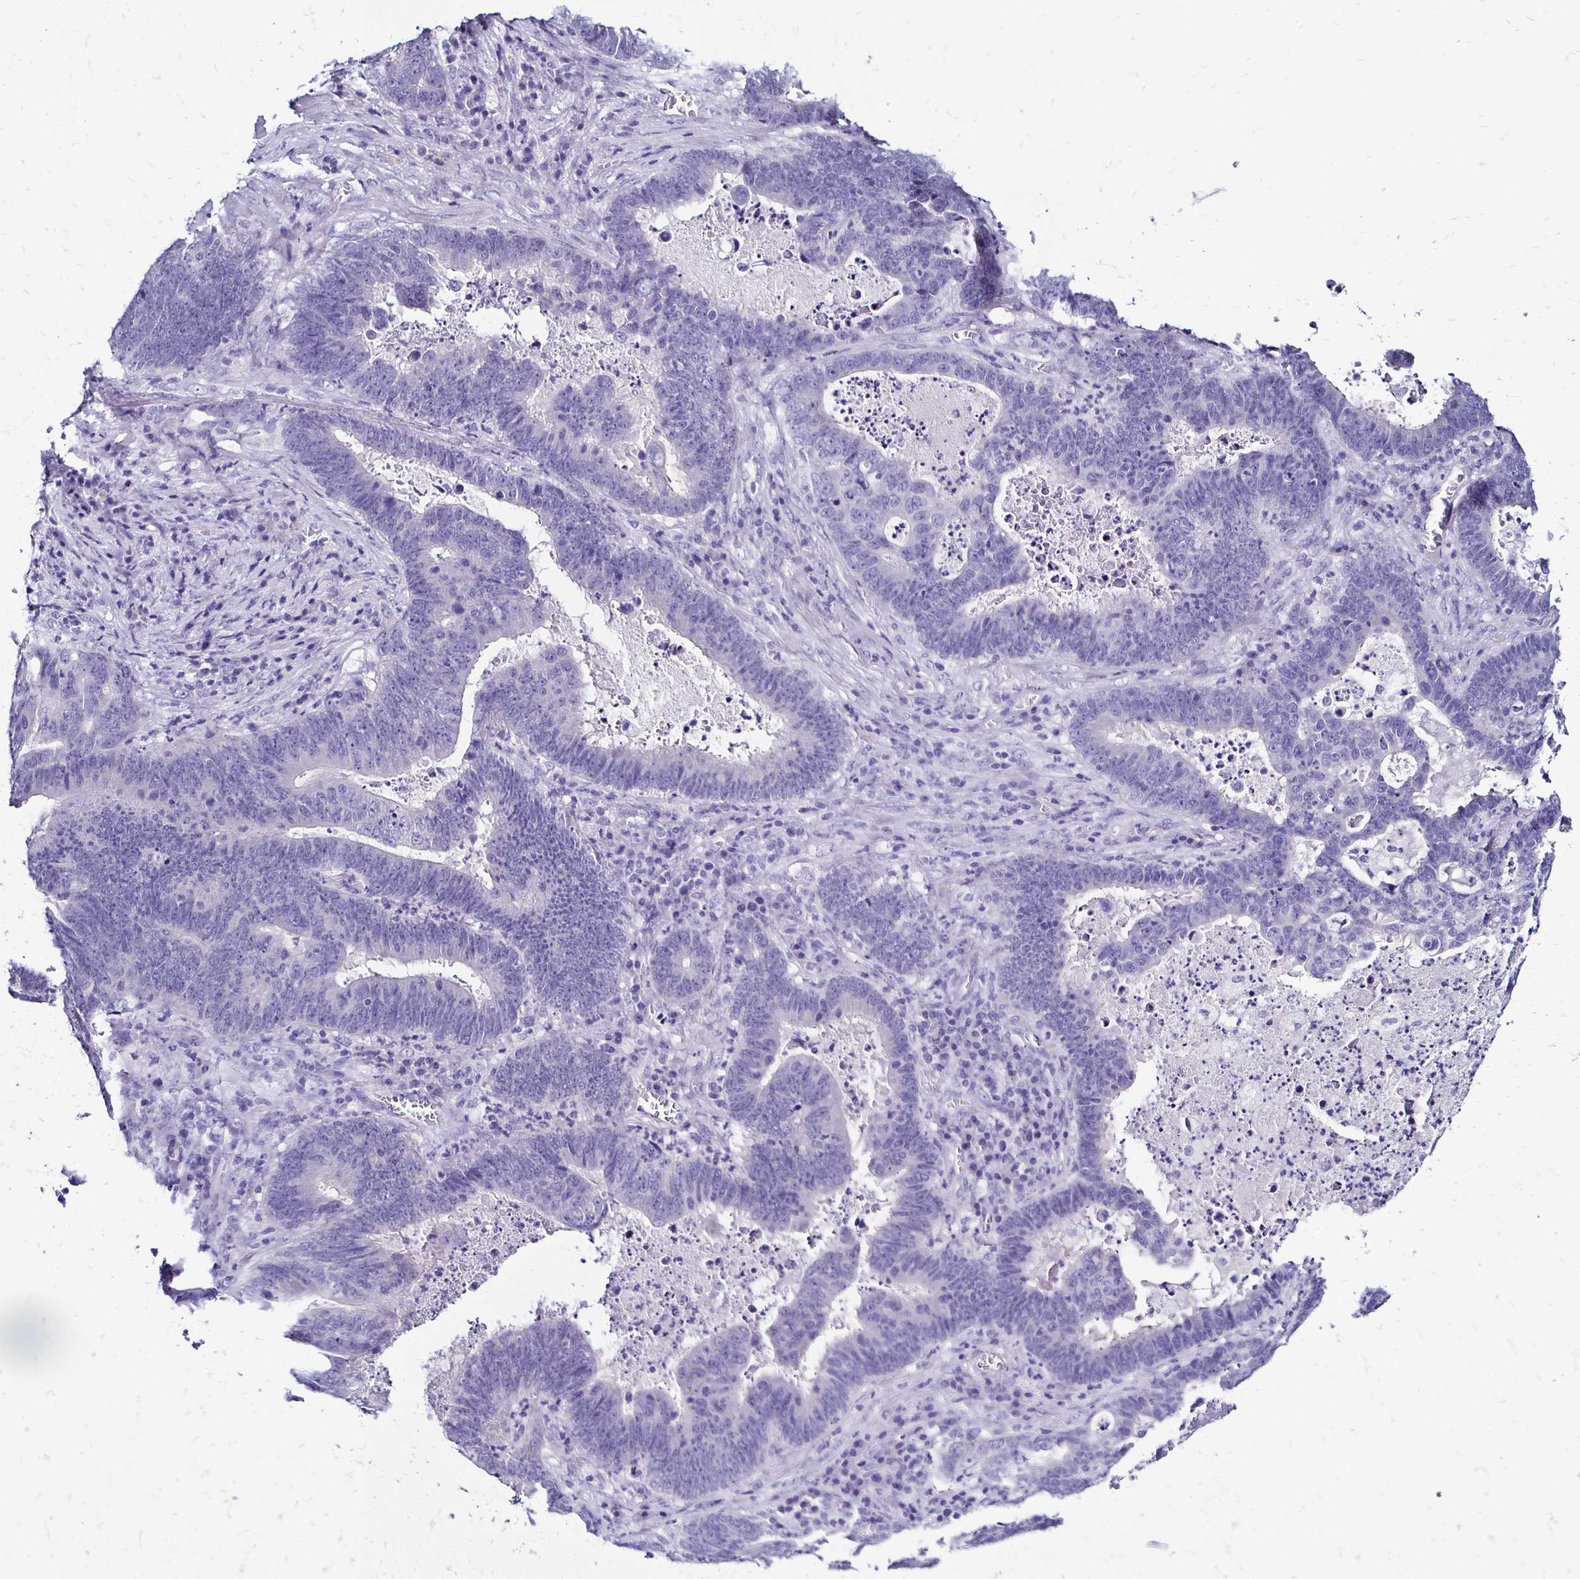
{"staining": {"intensity": "negative", "quantity": "none", "location": "none"}, "tissue": "lung cancer", "cell_type": "Tumor cells", "image_type": "cancer", "snomed": [{"axis": "morphology", "description": "Aneuploidy"}, {"axis": "morphology", "description": "Adenocarcinoma, NOS"}, {"axis": "morphology", "description": "Adenocarcinoma primary or metastatic"}, {"axis": "topography", "description": "Lung"}], "caption": "Immunohistochemistry (IHC) of lung adenocarcinoma primary or metastatic exhibits no staining in tumor cells. (DAB immunohistochemistry visualized using brightfield microscopy, high magnification).", "gene": "KCNT1", "patient": {"sex": "female", "age": 75}}